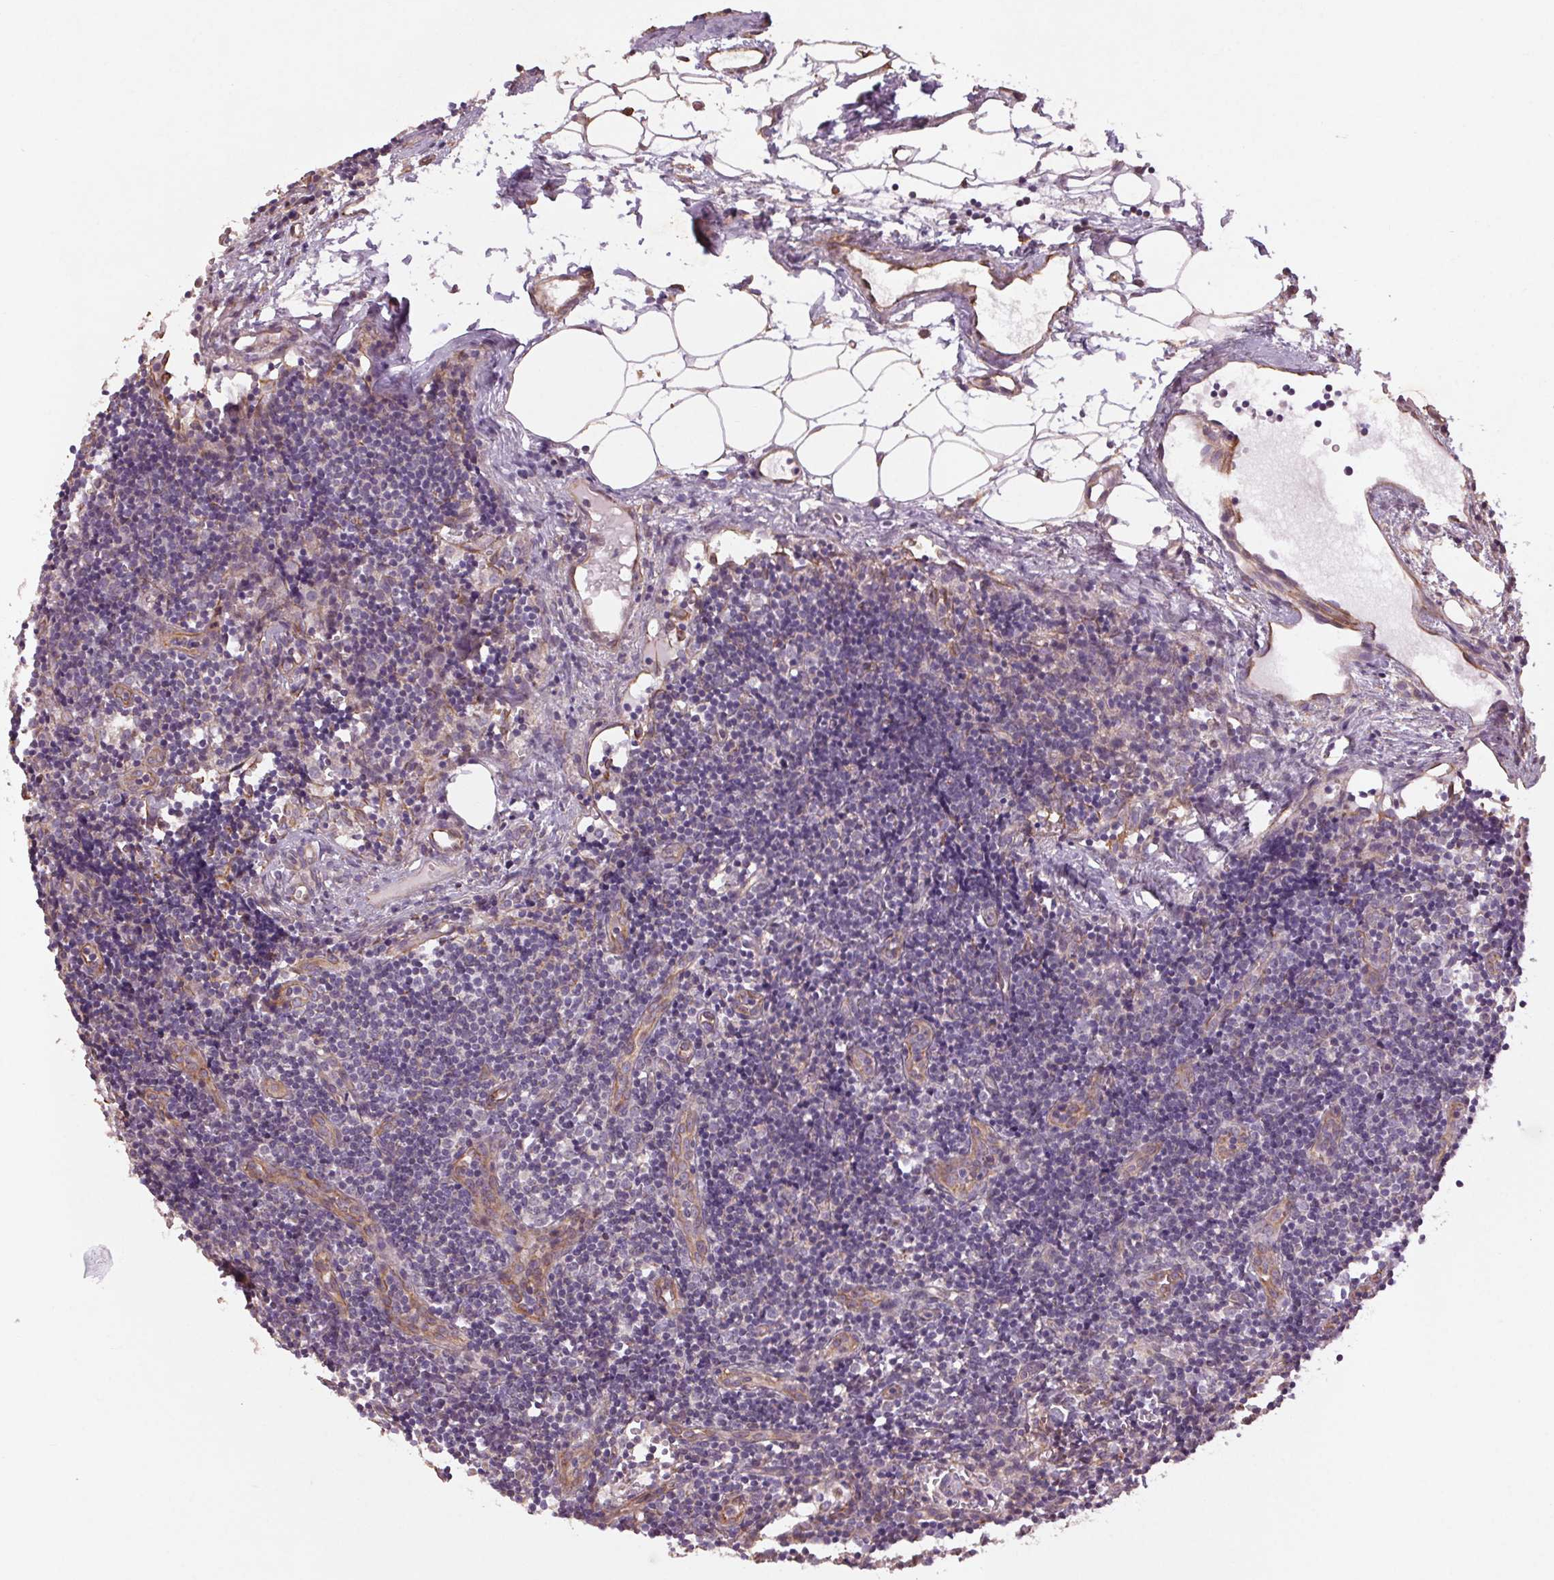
{"staining": {"intensity": "negative", "quantity": "none", "location": "none"}, "tissue": "lymph node", "cell_type": "Germinal center cells", "image_type": "normal", "snomed": [{"axis": "morphology", "description": "Normal tissue, NOS"}, {"axis": "topography", "description": "Lymph node"}], "caption": "Immunohistochemistry histopathology image of normal lymph node stained for a protein (brown), which reveals no positivity in germinal center cells. The staining was performed using DAB to visualize the protein expression in brown, while the nuclei were stained in blue with hematoxylin (Magnification: 20x).", "gene": "CCSER1", "patient": {"sex": "female", "age": 41}}